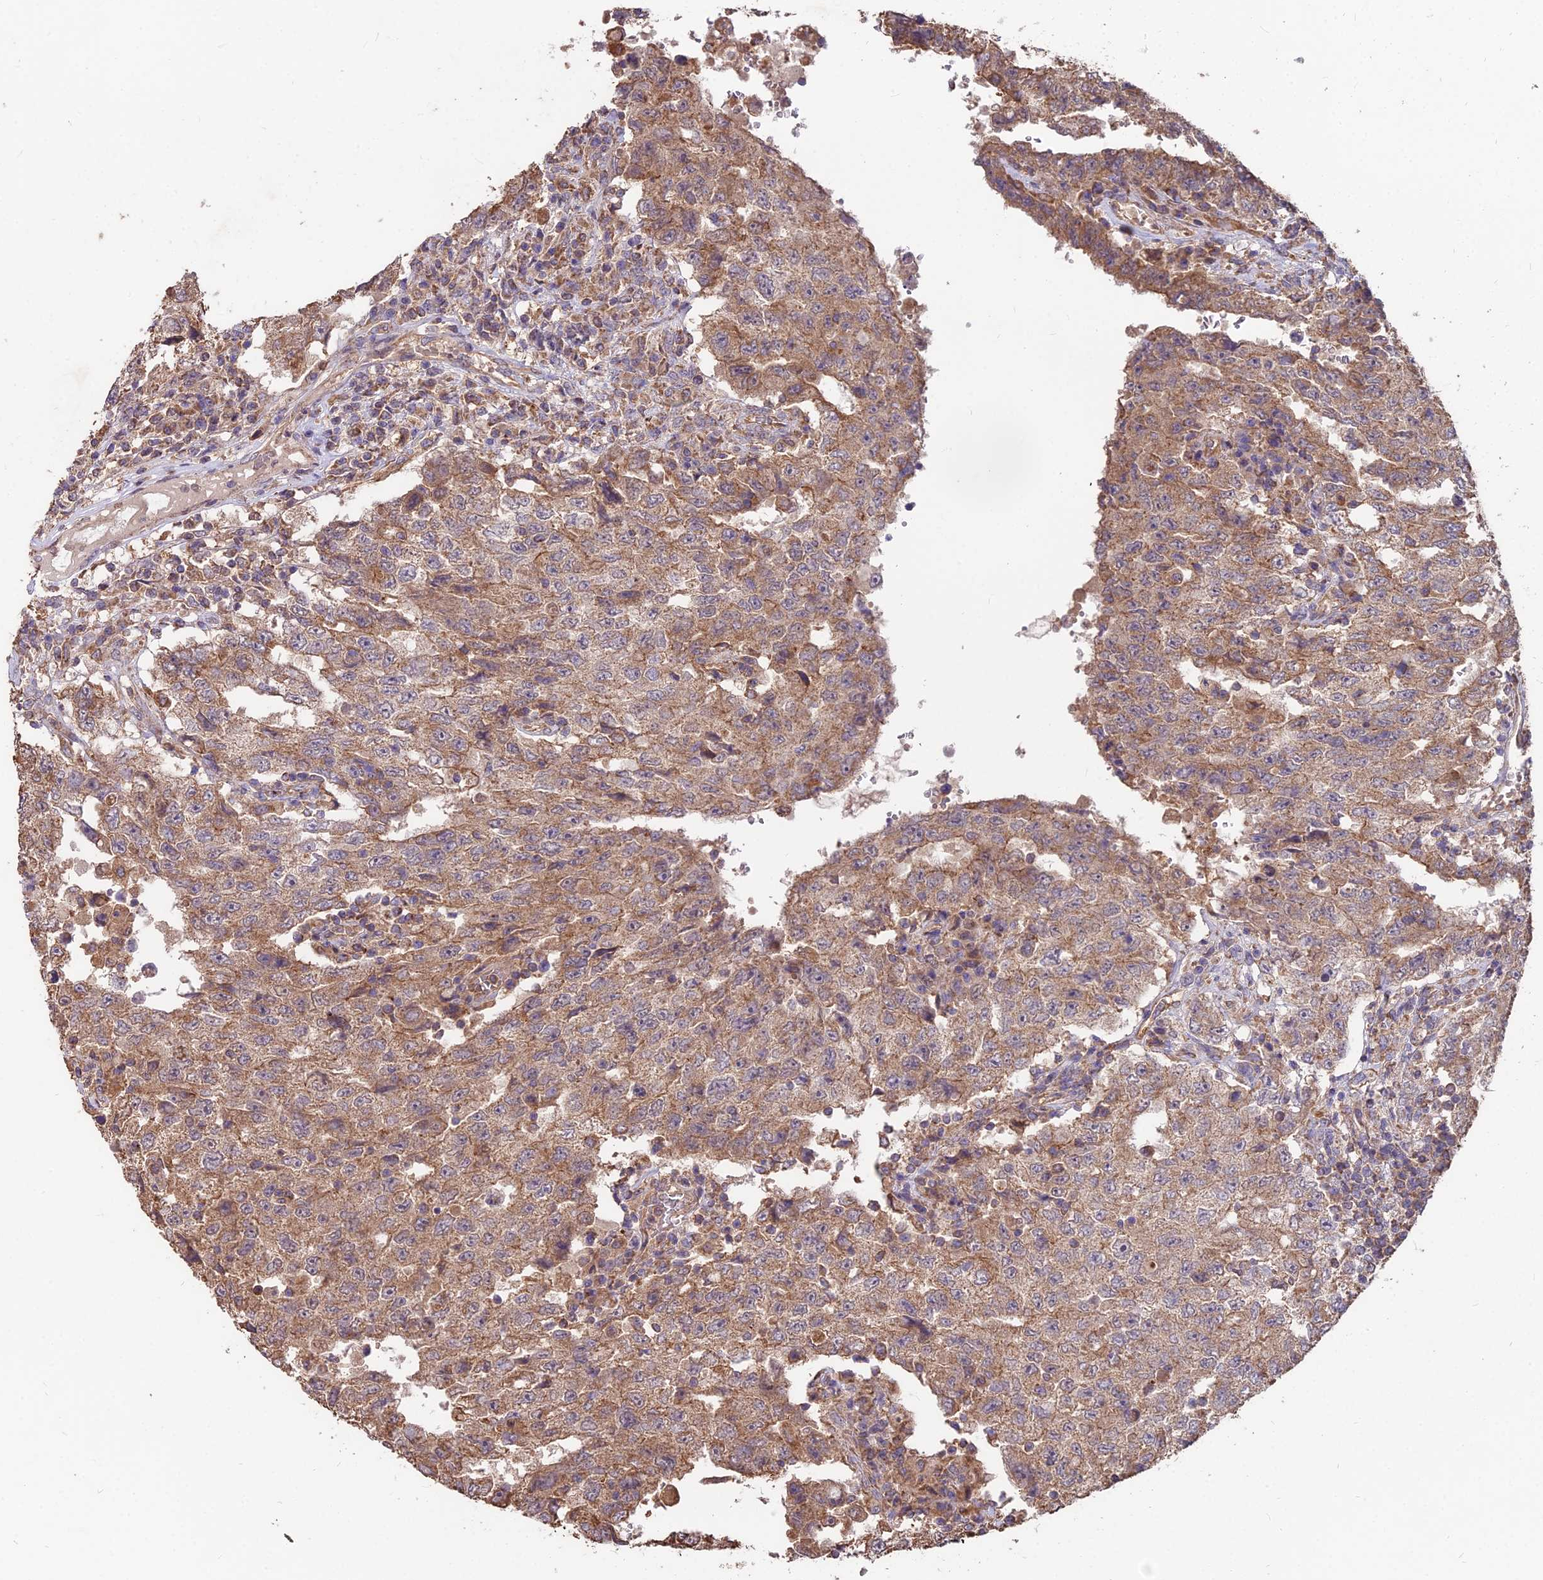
{"staining": {"intensity": "moderate", "quantity": ">75%", "location": "cytoplasmic/membranous"}, "tissue": "testis cancer", "cell_type": "Tumor cells", "image_type": "cancer", "snomed": [{"axis": "morphology", "description": "Carcinoma, Embryonal, NOS"}, {"axis": "topography", "description": "Testis"}], "caption": "This is a micrograph of immunohistochemistry (IHC) staining of embryonal carcinoma (testis), which shows moderate expression in the cytoplasmic/membranous of tumor cells.", "gene": "CEMIP2", "patient": {"sex": "male", "age": 26}}